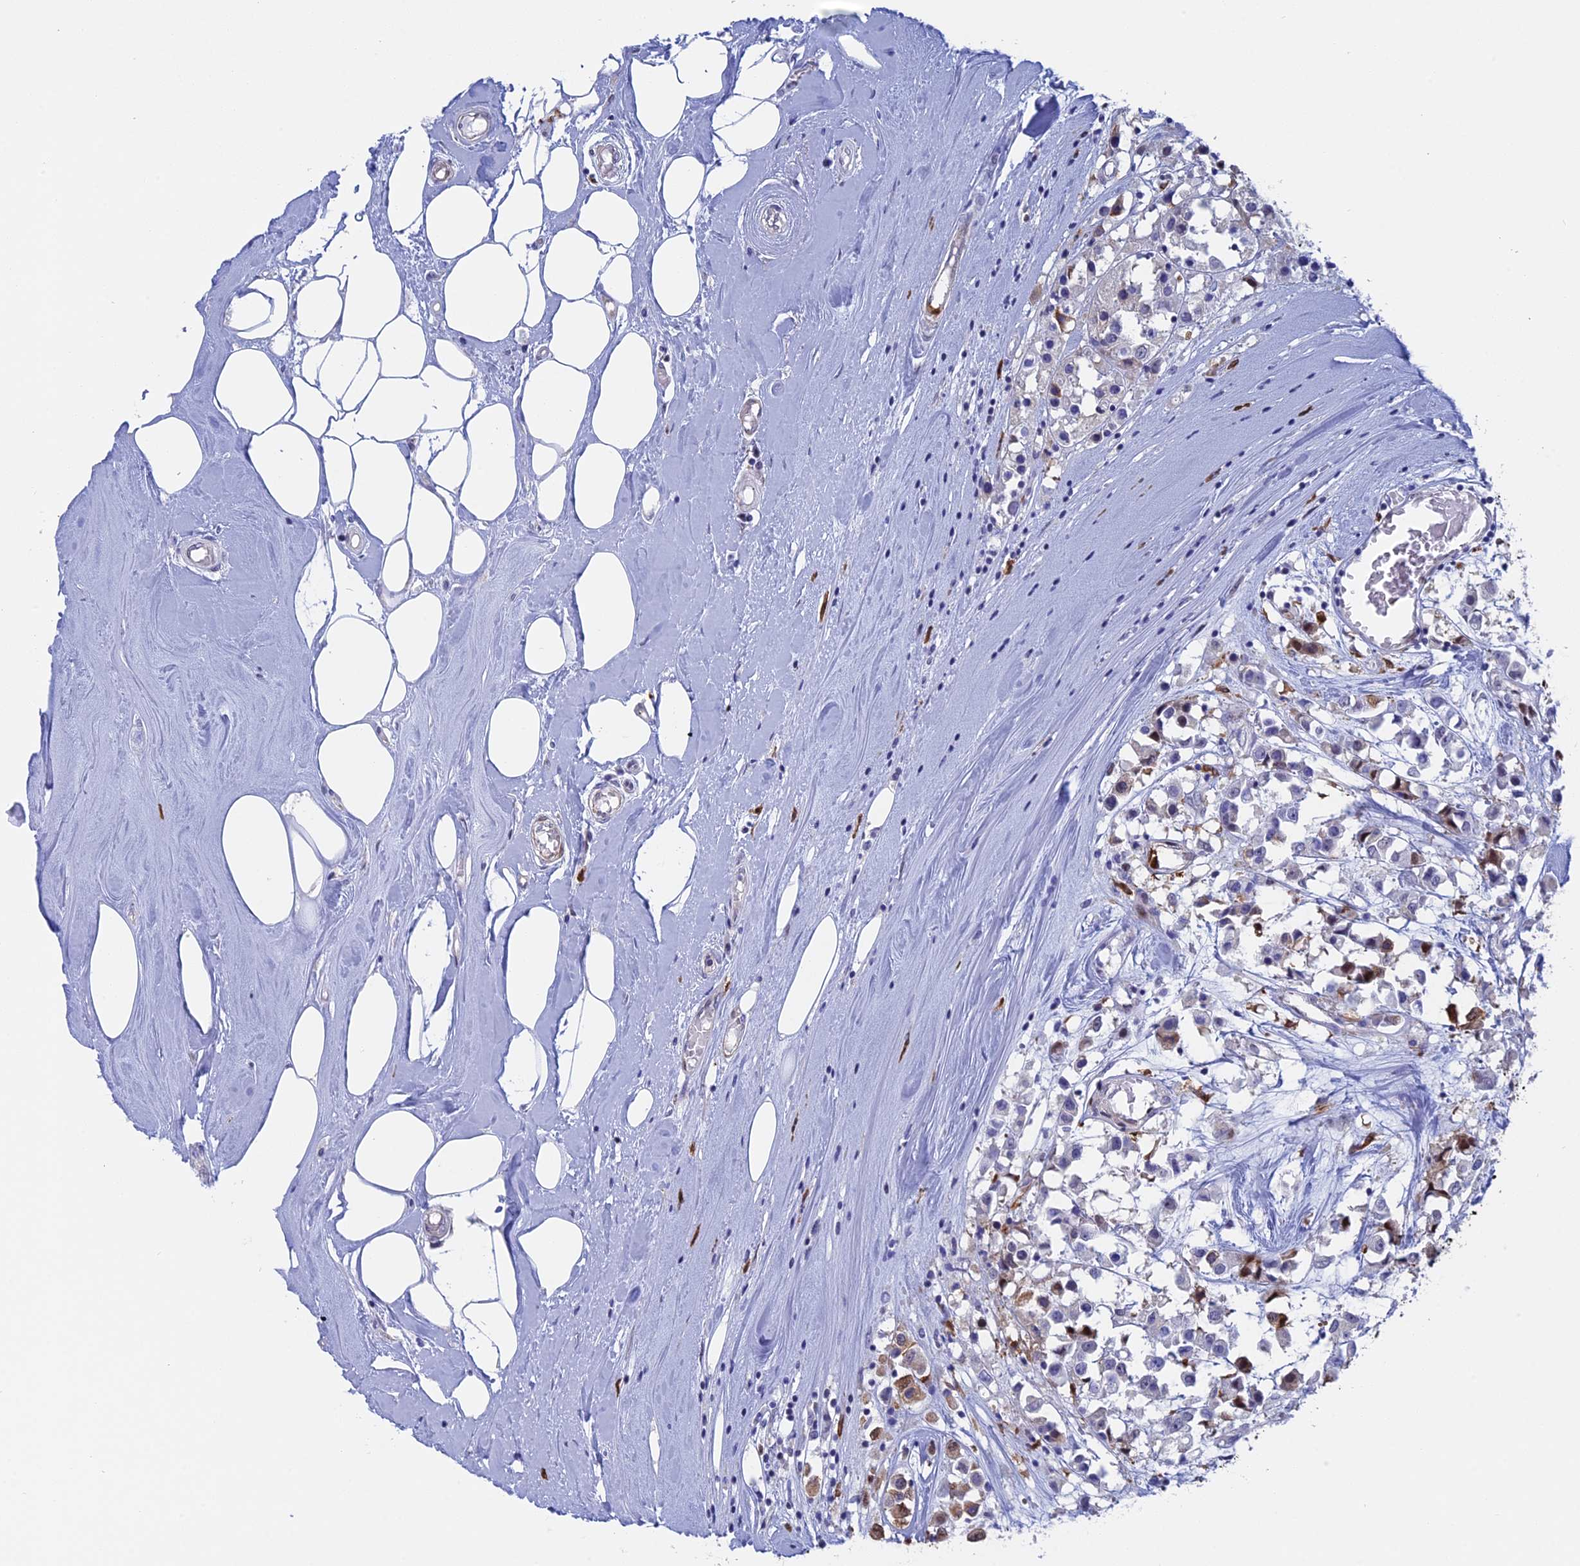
{"staining": {"intensity": "weak", "quantity": "<25%", "location": "cytoplasmic/membranous"}, "tissue": "breast cancer", "cell_type": "Tumor cells", "image_type": "cancer", "snomed": [{"axis": "morphology", "description": "Duct carcinoma"}, {"axis": "topography", "description": "Breast"}], "caption": "Immunohistochemical staining of breast cancer (invasive ductal carcinoma) reveals no significant expression in tumor cells. Nuclei are stained in blue.", "gene": "SLC26A1", "patient": {"sex": "female", "age": 61}}